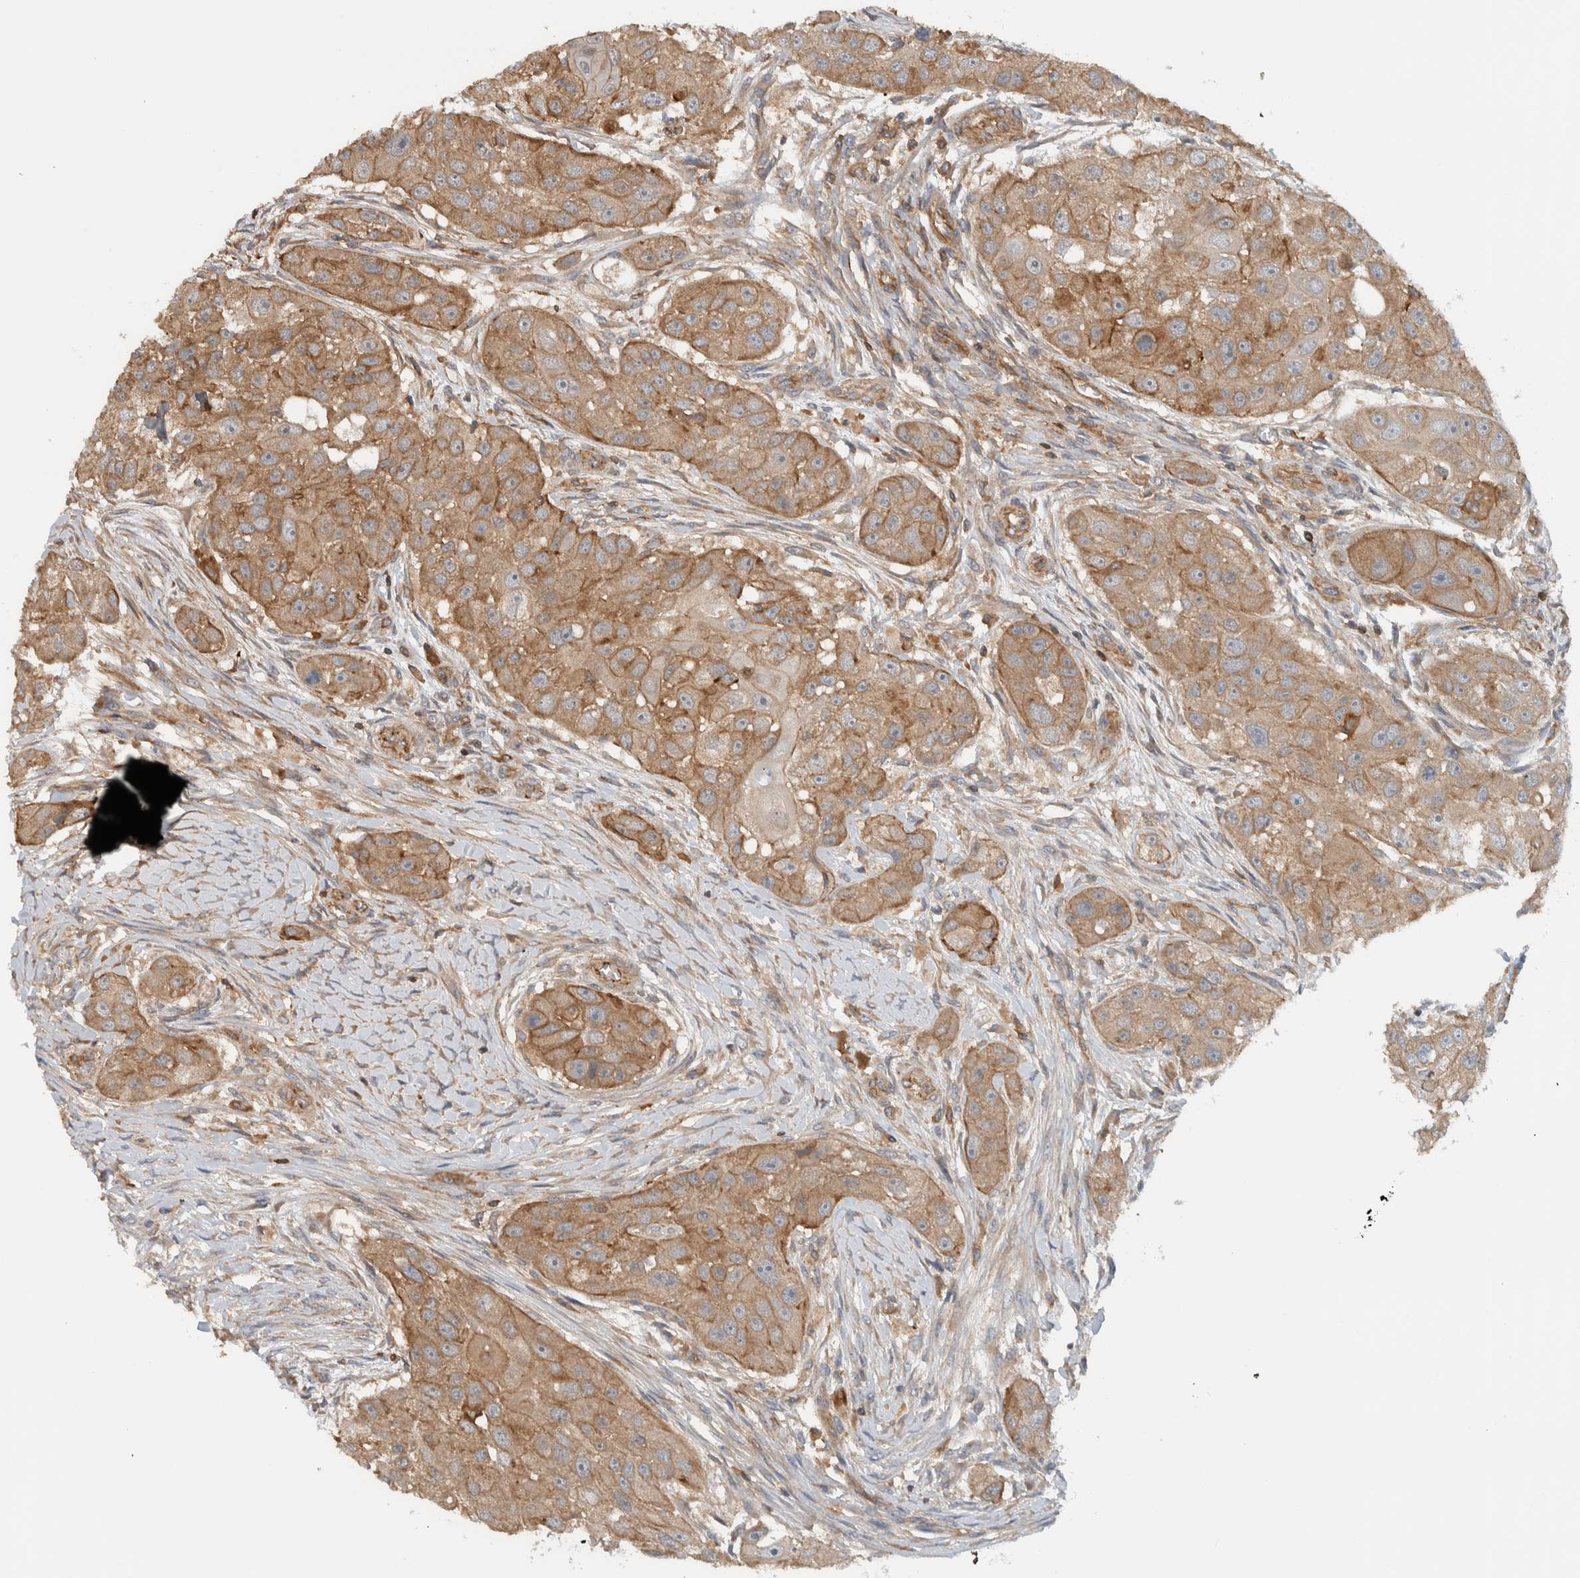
{"staining": {"intensity": "moderate", "quantity": ">75%", "location": "cytoplasmic/membranous"}, "tissue": "head and neck cancer", "cell_type": "Tumor cells", "image_type": "cancer", "snomed": [{"axis": "morphology", "description": "Normal tissue, NOS"}, {"axis": "morphology", "description": "Squamous cell carcinoma, NOS"}, {"axis": "topography", "description": "Skeletal muscle"}, {"axis": "topography", "description": "Head-Neck"}], "caption": "Squamous cell carcinoma (head and neck) tissue demonstrates moderate cytoplasmic/membranous expression in approximately >75% of tumor cells", "gene": "MPRIP", "patient": {"sex": "male", "age": 51}}